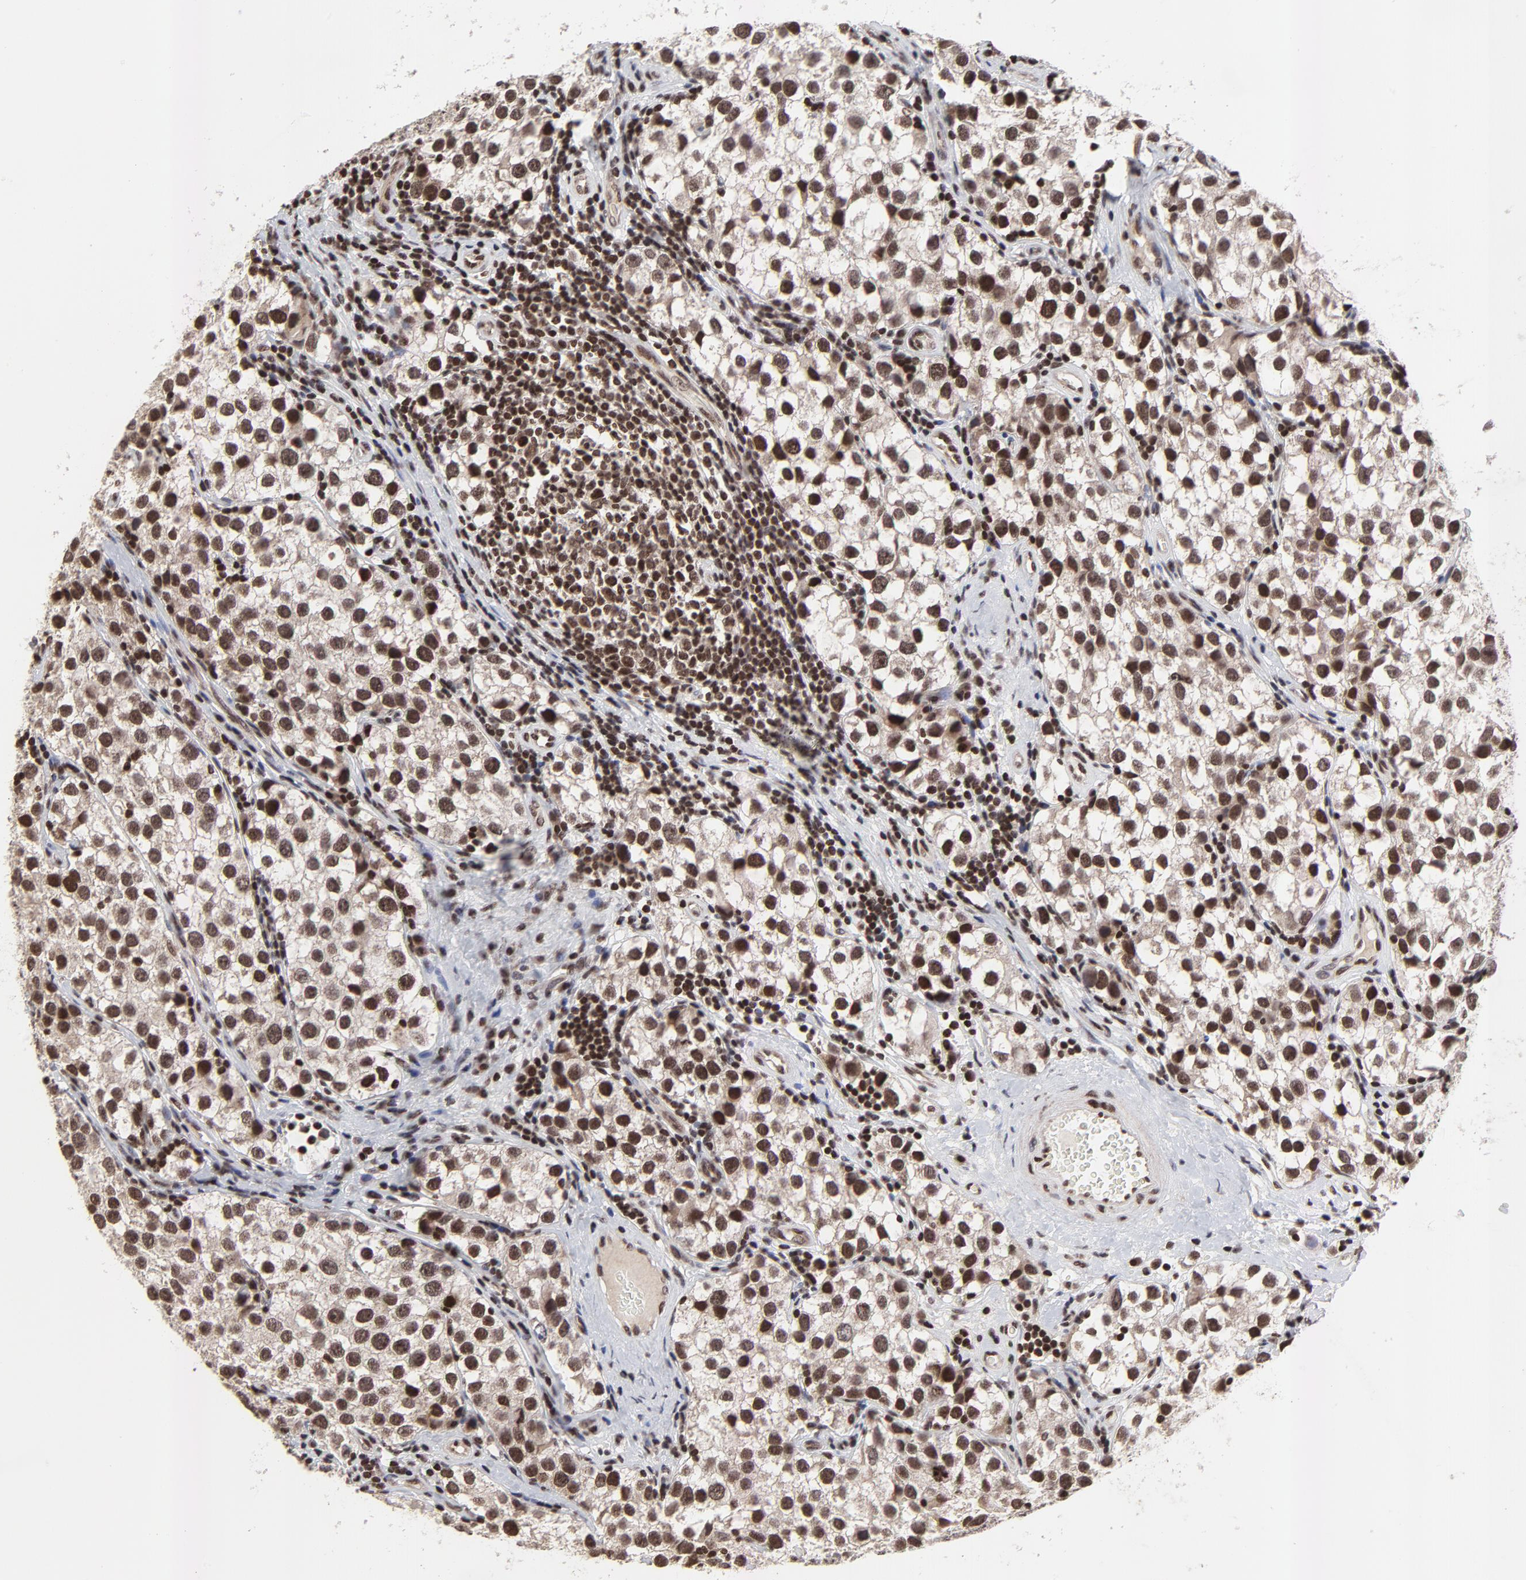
{"staining": {"intensity": "strong", "quantity": ">75%", "location": "cytoplasmic/membranous,nuclear"}, "tissue": "testis cancer", "cell_type": "Tumor cells", "image_type": "cancer", "snomed": [{"axis": "morphology", "description": "Seminoma, NOS"}, {"axis": "topography", "description": "Testis"}], "caption": "Tumor cells show strong cytoplasmic/membranous and nuclear expression in about >75% of cells in testis cancer (seminoma). (DAB IHC, brown staining for protein, blue staining for nuclei).", "gene": "ZNF777", "patient": {"sex": "male", "age": 39}}